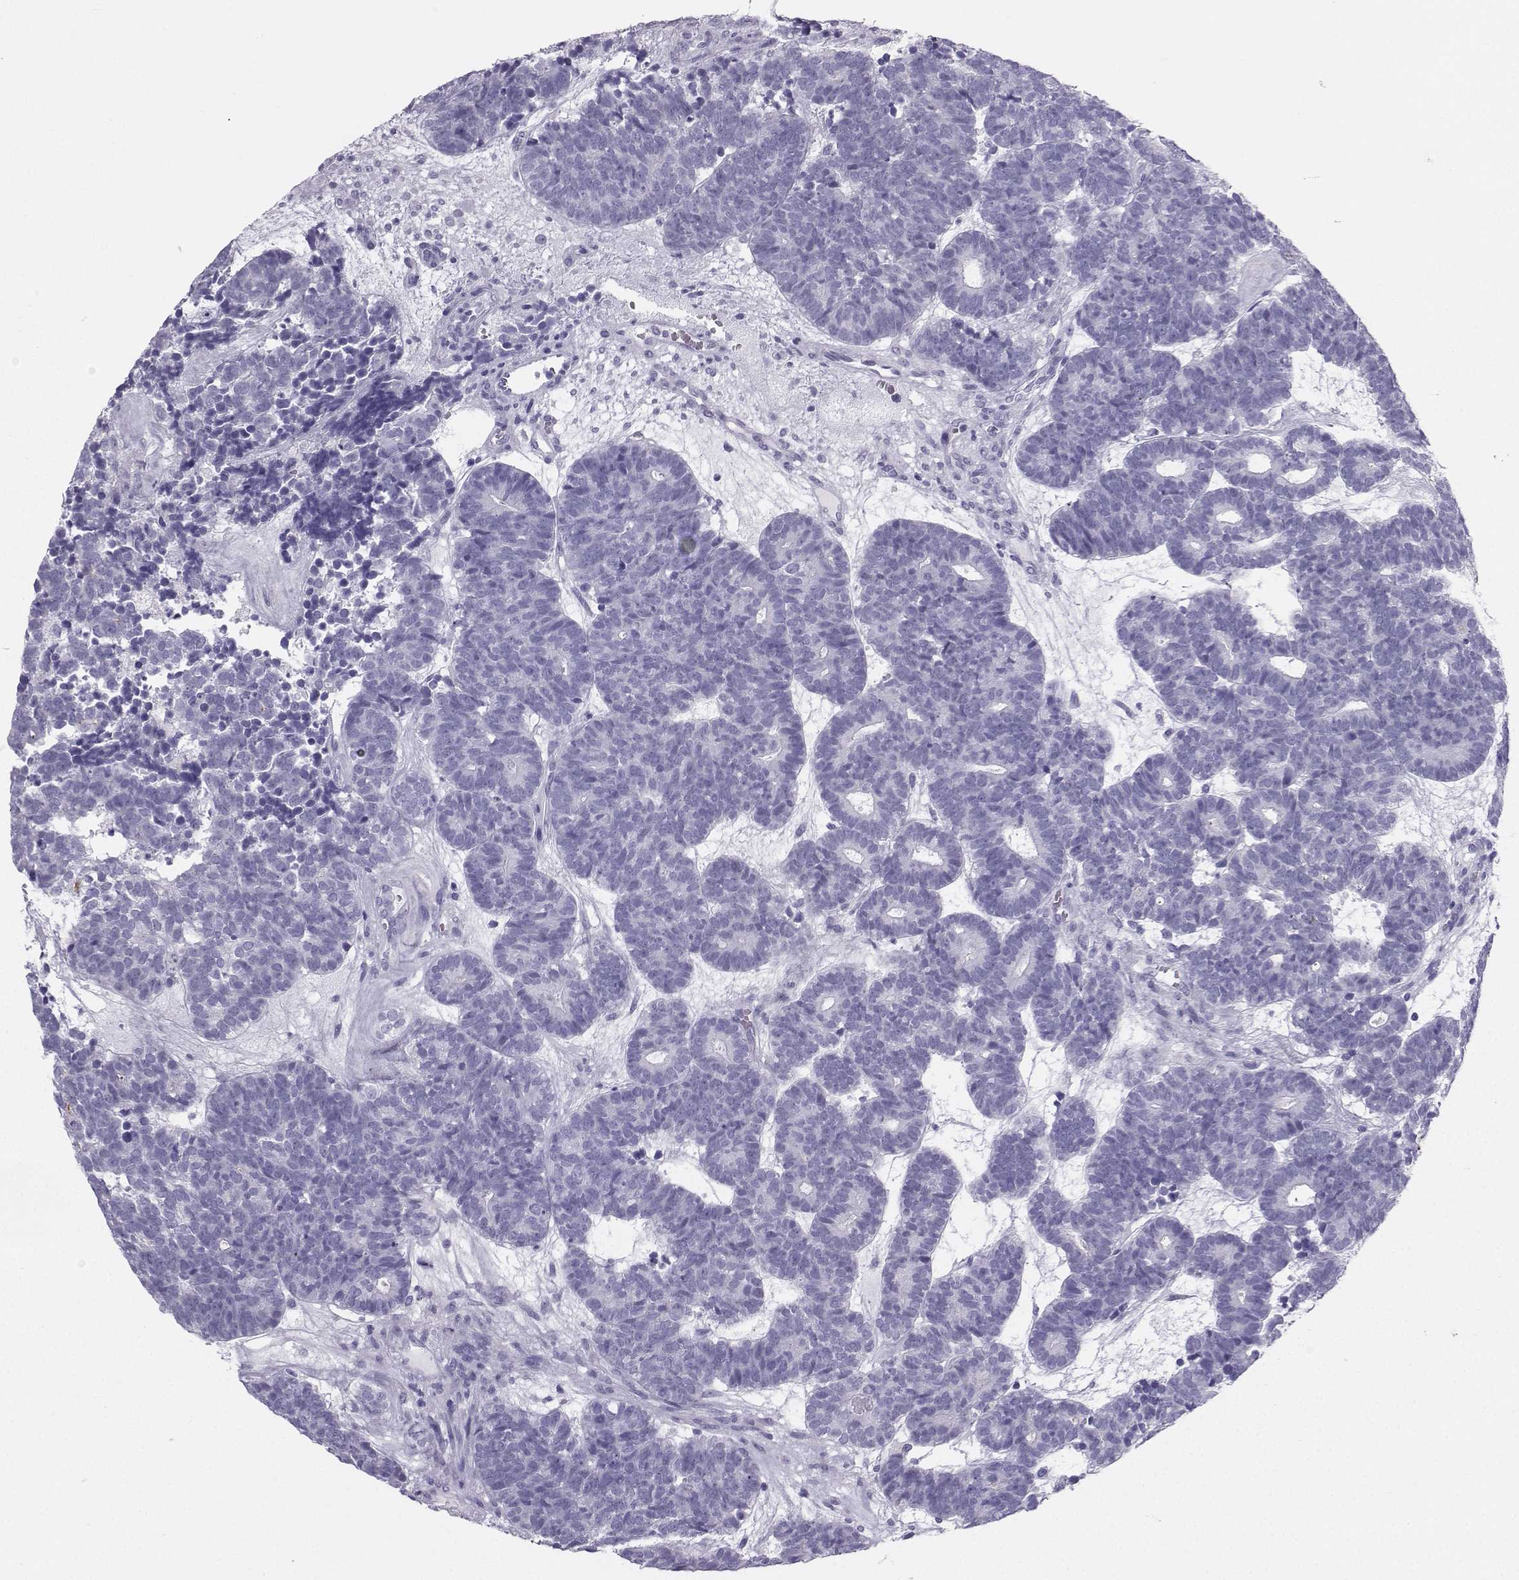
{"staining": {"intensity": "negative", "quantity": "none", "location": "none"}, "tissue": "head and neck cancer", "cell_type": "Tumor cells", "image_type": "cancer", "snomed": [{"axis": "morphology", "description": "Adenocarcinoma, NOS"}, {"axis": "topography", "description": "Head-Neck"}], "caption": "Immunohistochemistry (IHC) of human head and neck adenocarcinoma exhibits no positivity in tumor cells.", "gene": "IQCD", "patient": {"sex": "female", "age": 81}}